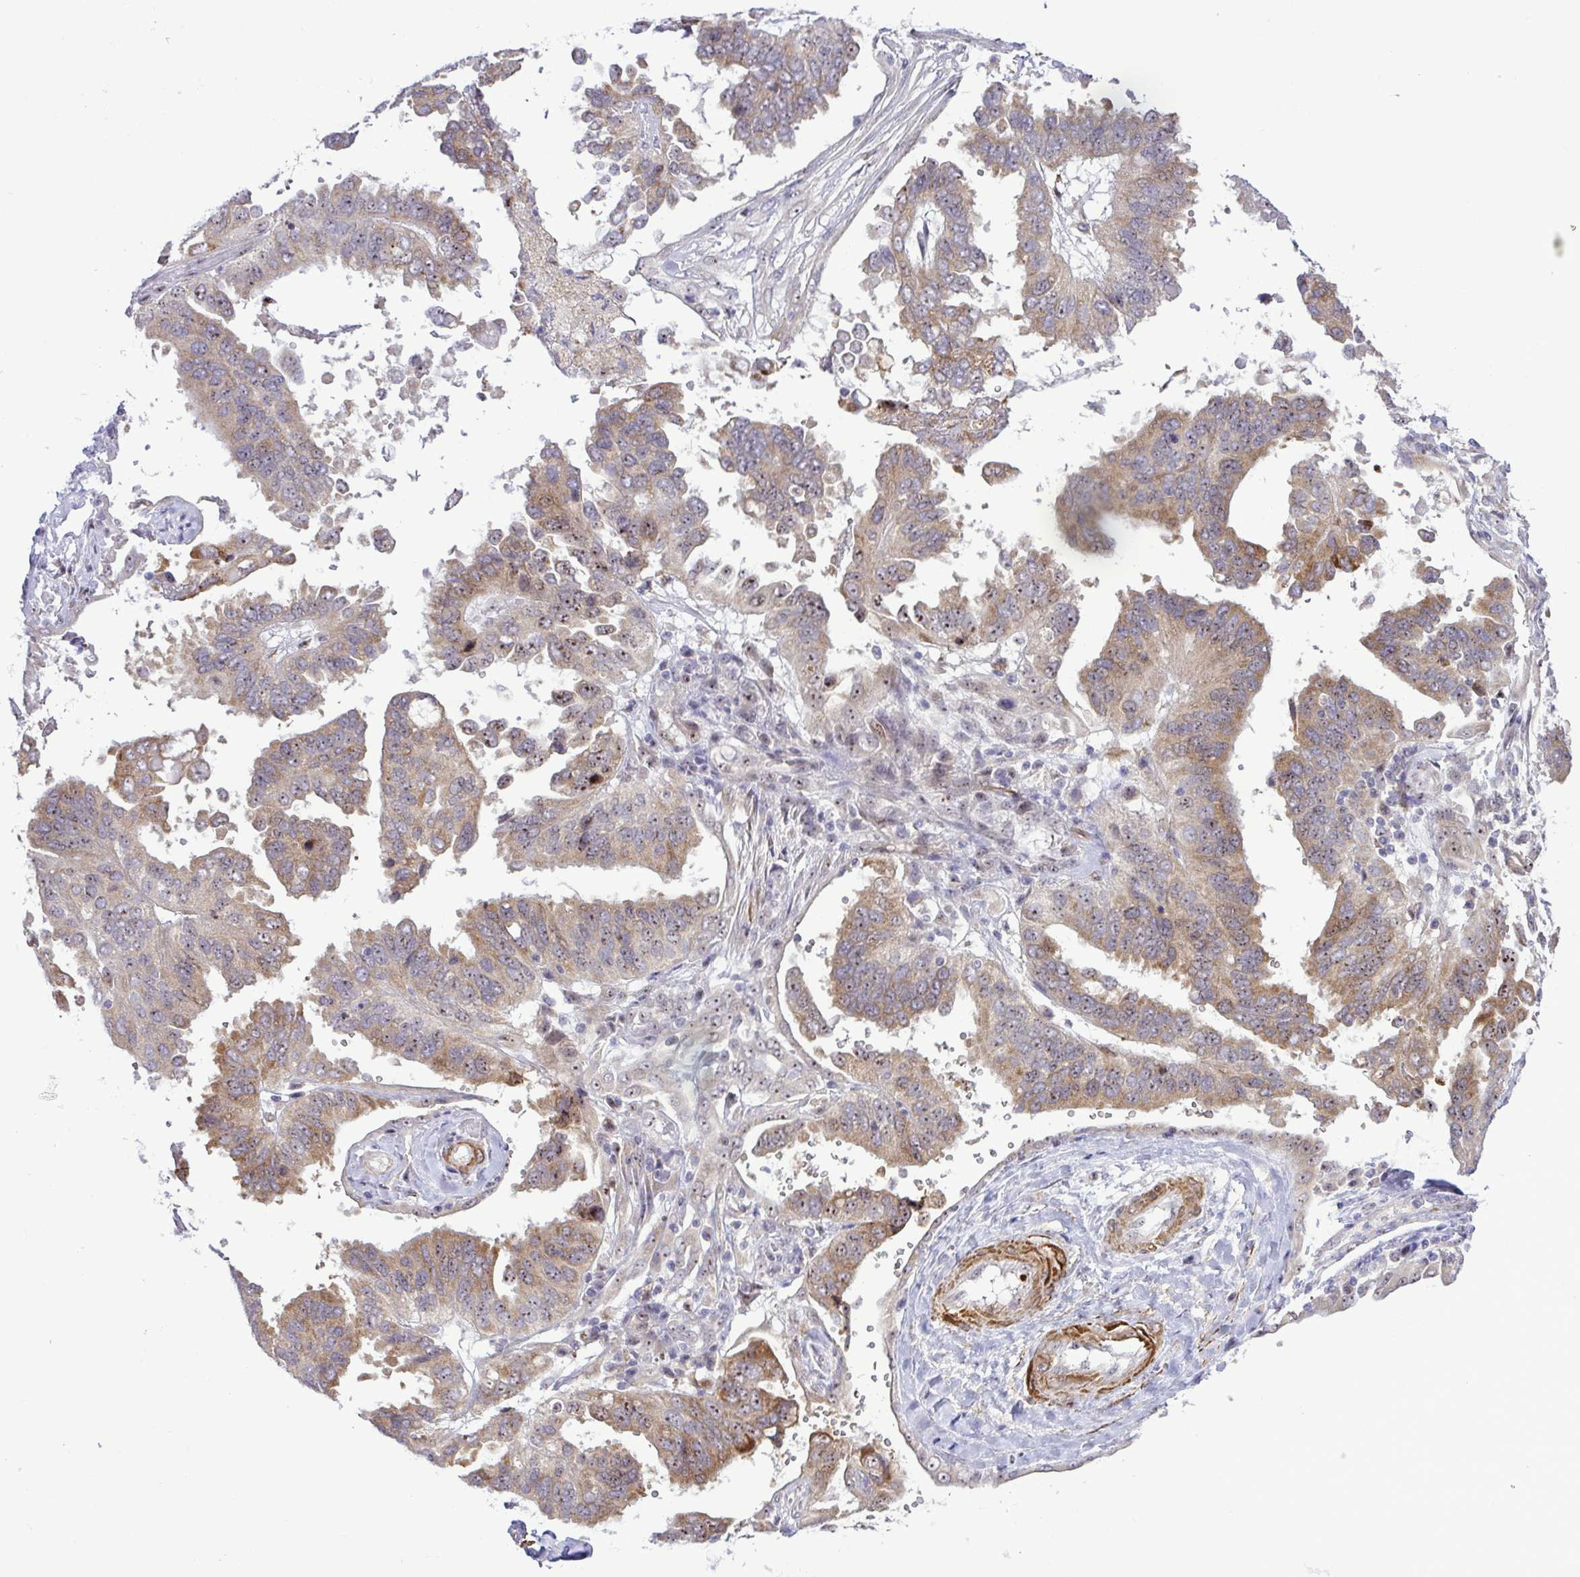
{"staining": {"intensity": "weak", "quantity": ">75%", "location": "cytoplasmic/membranous,nuclear"}, "tissue": "ovarian cancer", "cell_type": "Tumor cells", "image_type": "cancer", "snomed": [{"axis": "morphology", "description": "Cystadenocarcinoma, serous, NOS"}, {"axis": "topography", "description": "Ovary"}], "caption": "Immunohistochemical staining of ovarian cancer (serous cystadenocarcinoma) exhibits low levels of weak cytoplasmic/membranous and nuclear protein staining in about >75% of tumor cells.", "gene": "RSL24D1", "patient": {"sex": "female", "age": 79}}